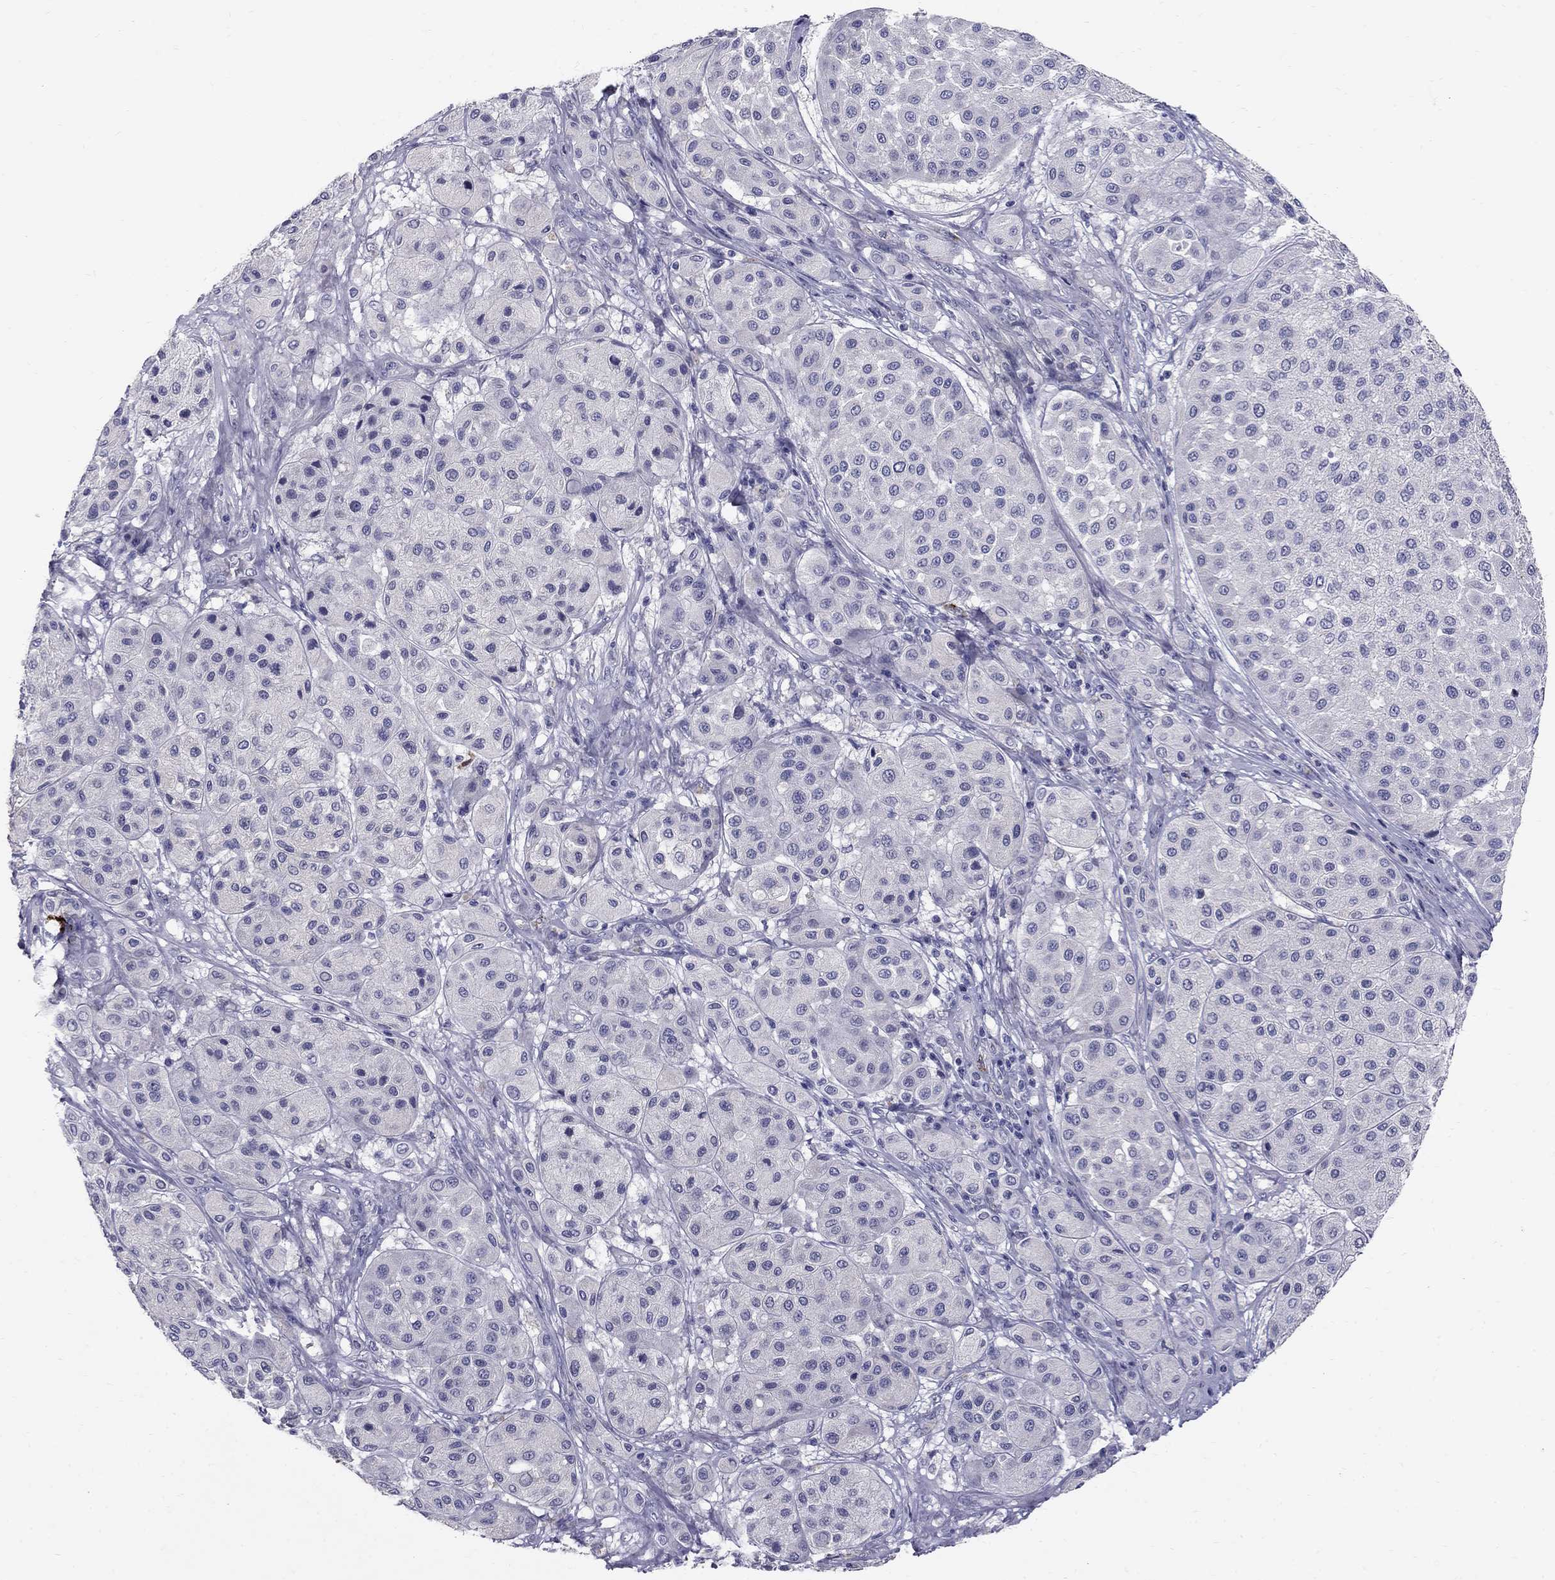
{"staining": {"intensity": "negative", "quantity": "none", "location": "none"}, "tissue": "melanoma", "cell_type": "Tumor cells", "image_type": "cancer", "snomed": [{"axis": "morphology", "description": "Malignant melanoma, Metastatic site"}, {"axis": "topography", "description": "Smooth muscle"}], "caption": "Immunohistochemistry image of neoplastic tissue: melanoma stained with DAB reveals no significant protein staining in tumor cells.", "gene": "TP53TG5", "patient": {"sex": "male", "age": 41}}